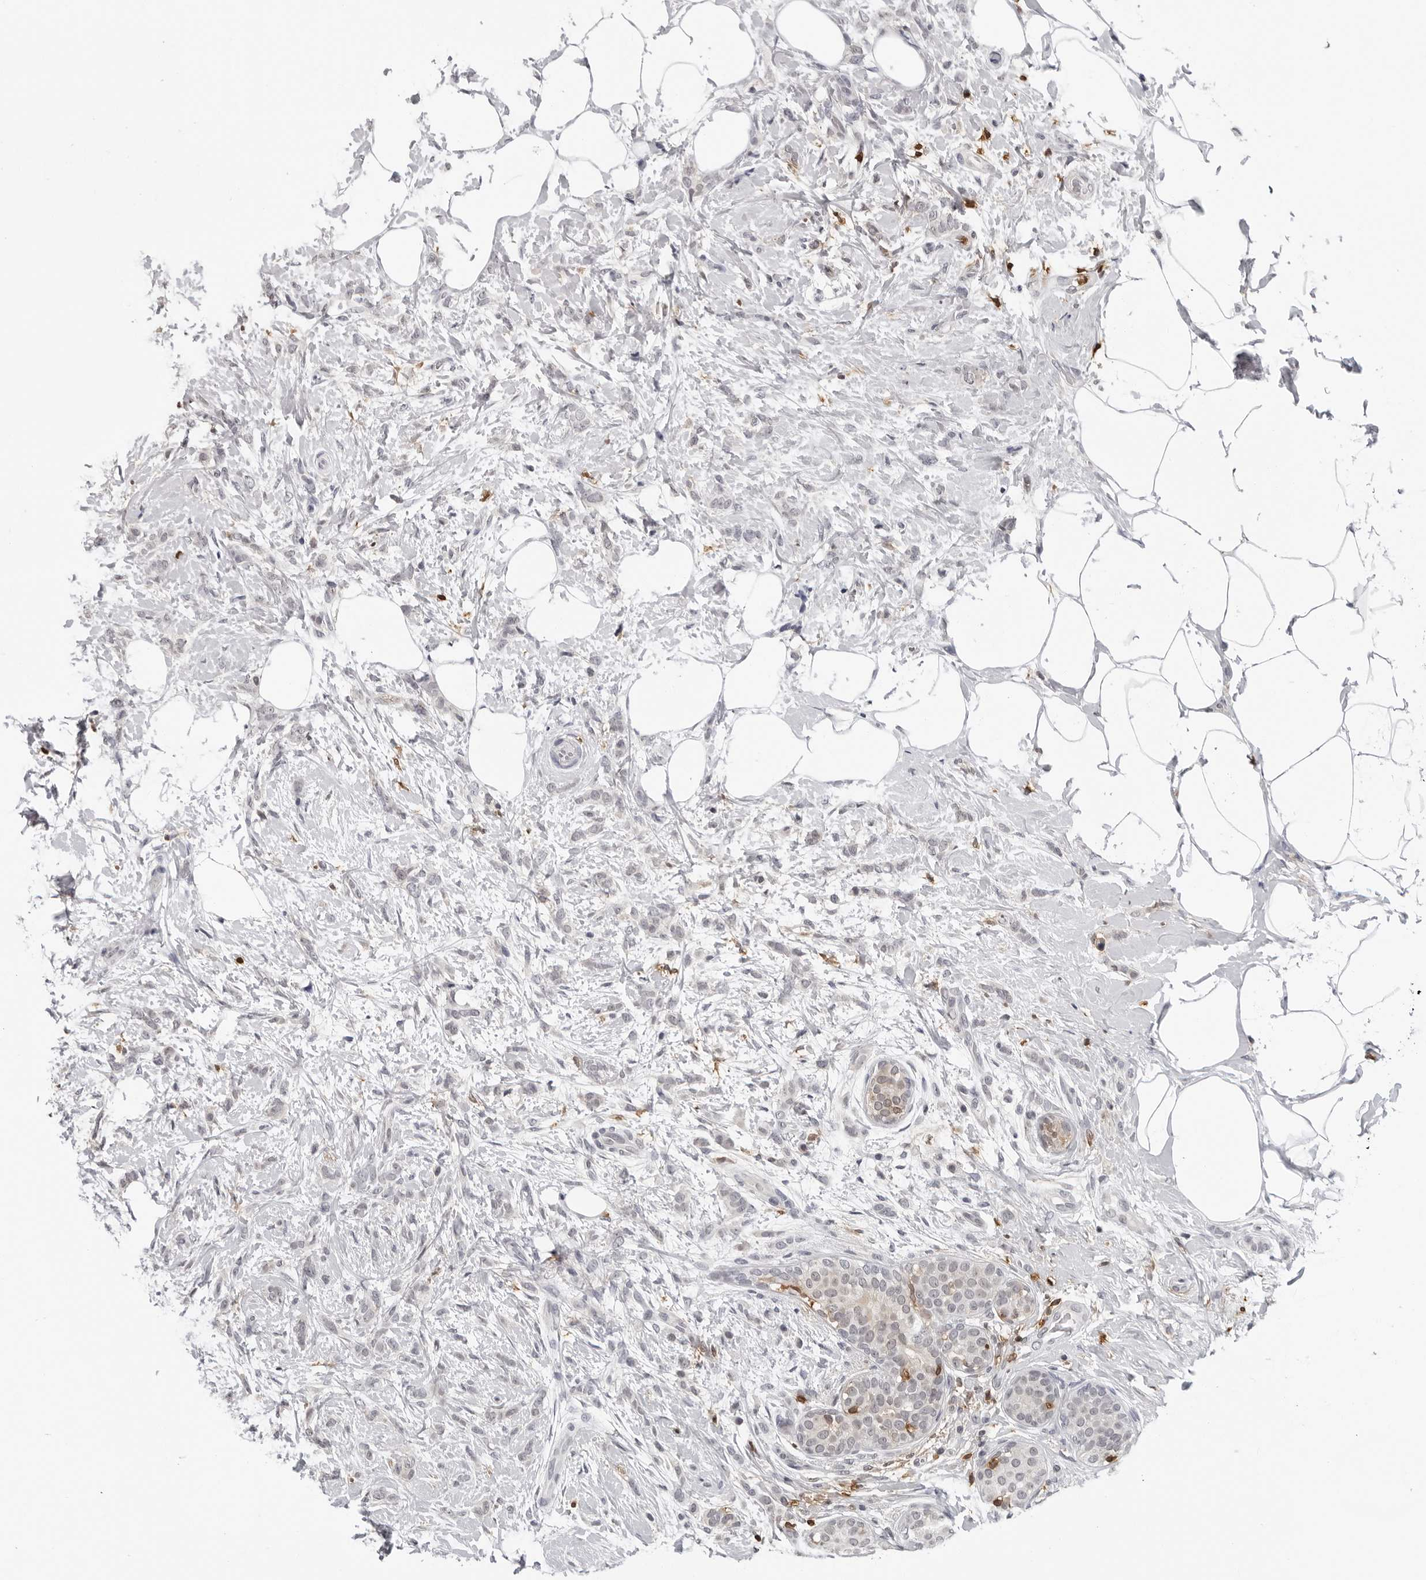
{"staining": {"intensity": "negative", "quantity": "none", "location": "none"}, "tissue": "breast cancer", "cell_type": "Tumor cells", "image_type": "cancer", "snomed": [{"axis": "morphology", "description": "Lobular carcinoma, in situ"}, {"axis": "morphology", "description": "Lobular carcinoma"}, {"axis": "topography", "description": "Breast"}], "caption": "Breast lobular carcinoma was stained to show a protein in brown. There is no significant expression in tumor cells.", "gene": "HSPH1", "patient": {"sex": "female", "age": 41}}